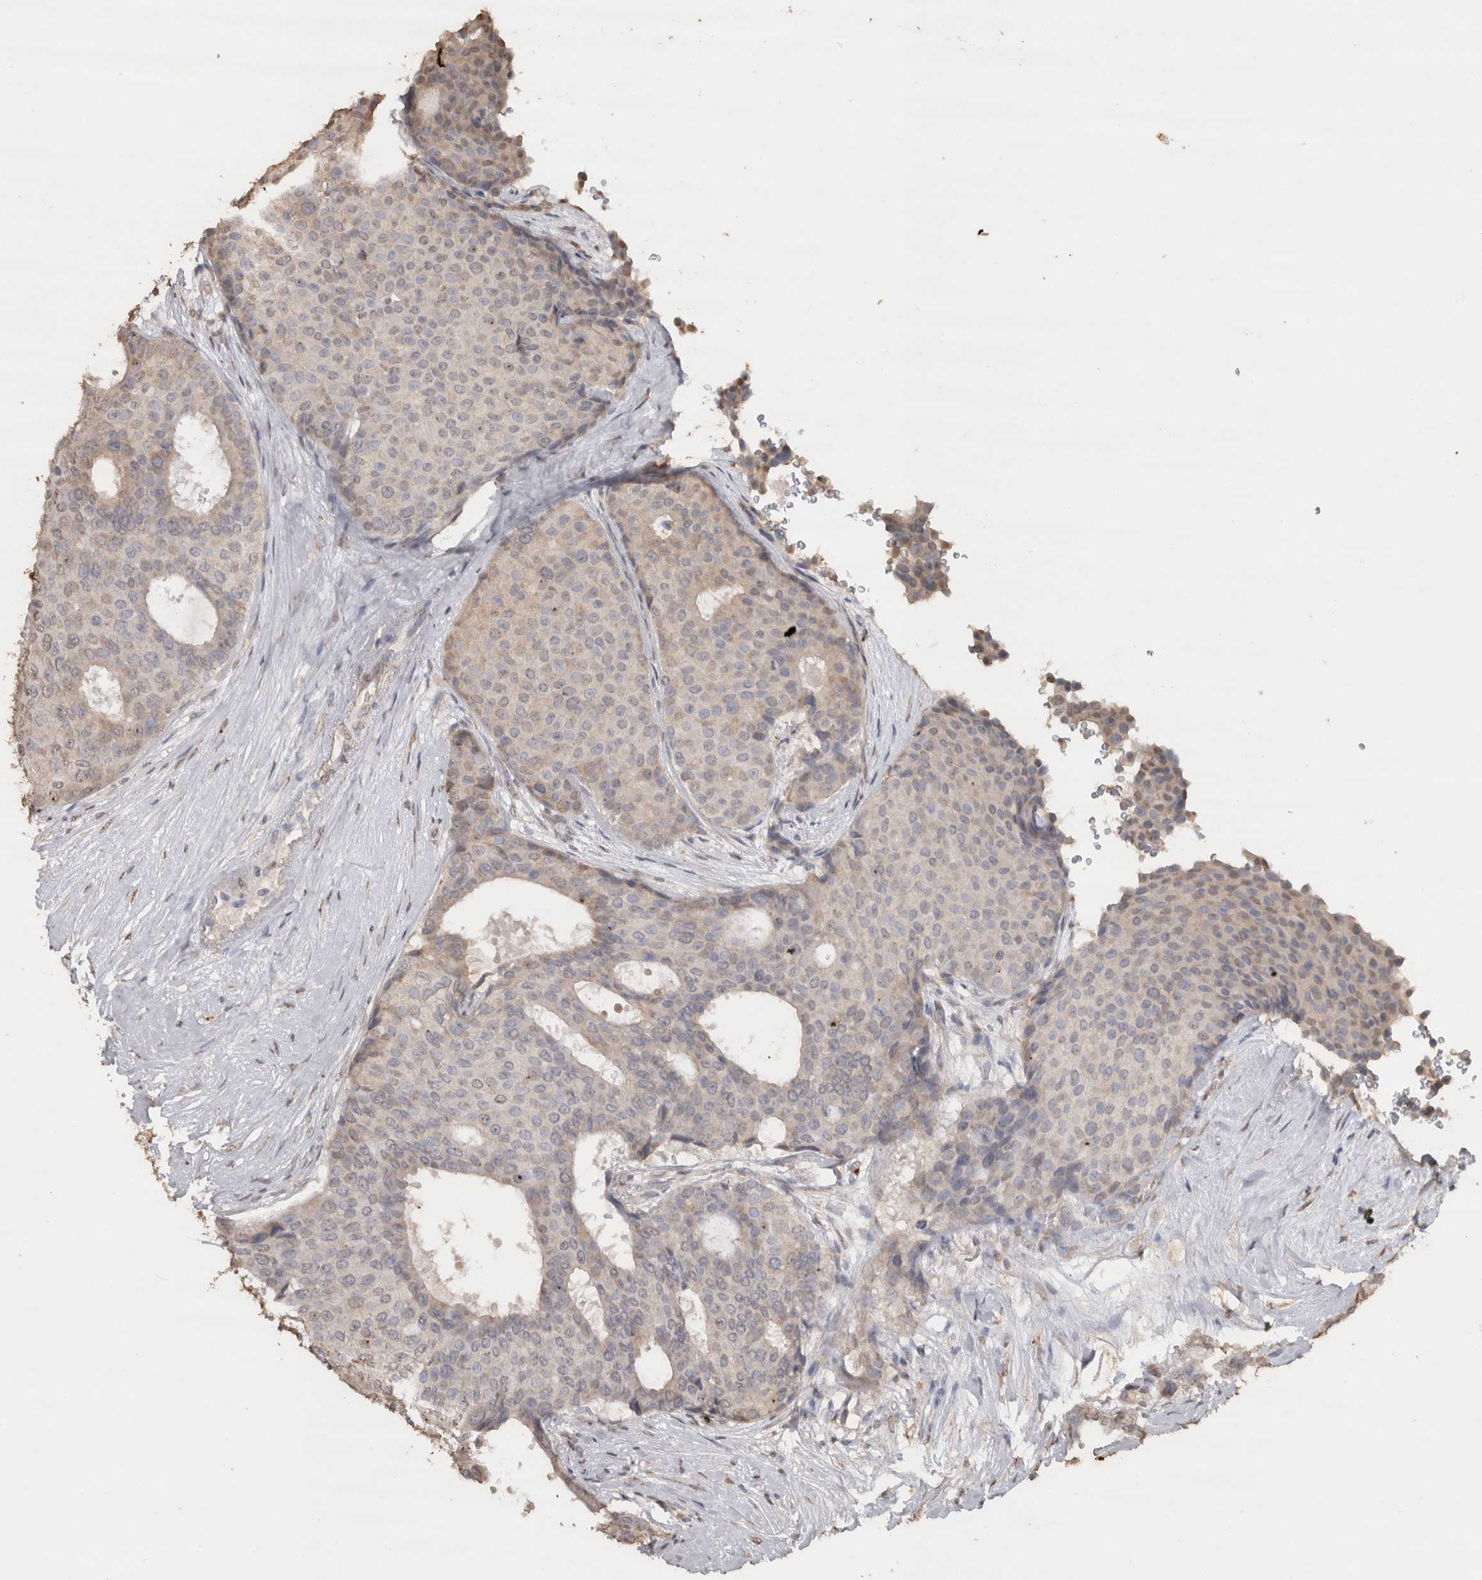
{"staining": {"intensity": "weak", "quantity": "<25%", "location": "cytoplasmic/membranous"}, "tissue": "breast cancer", "cell_type": "Tumor cells", "image_type": "cancer", "snomed": [{"axis": "morphology", "description": "Duct carcinoma"}, {"axis": "topography", "description": "Breast"}], "caption": "Immunohistochemical staining of breast cancer displays no significant positivity in tumor cells.", "gene": "CRELD2", "patient": {"sex": "female", "age": 75}}